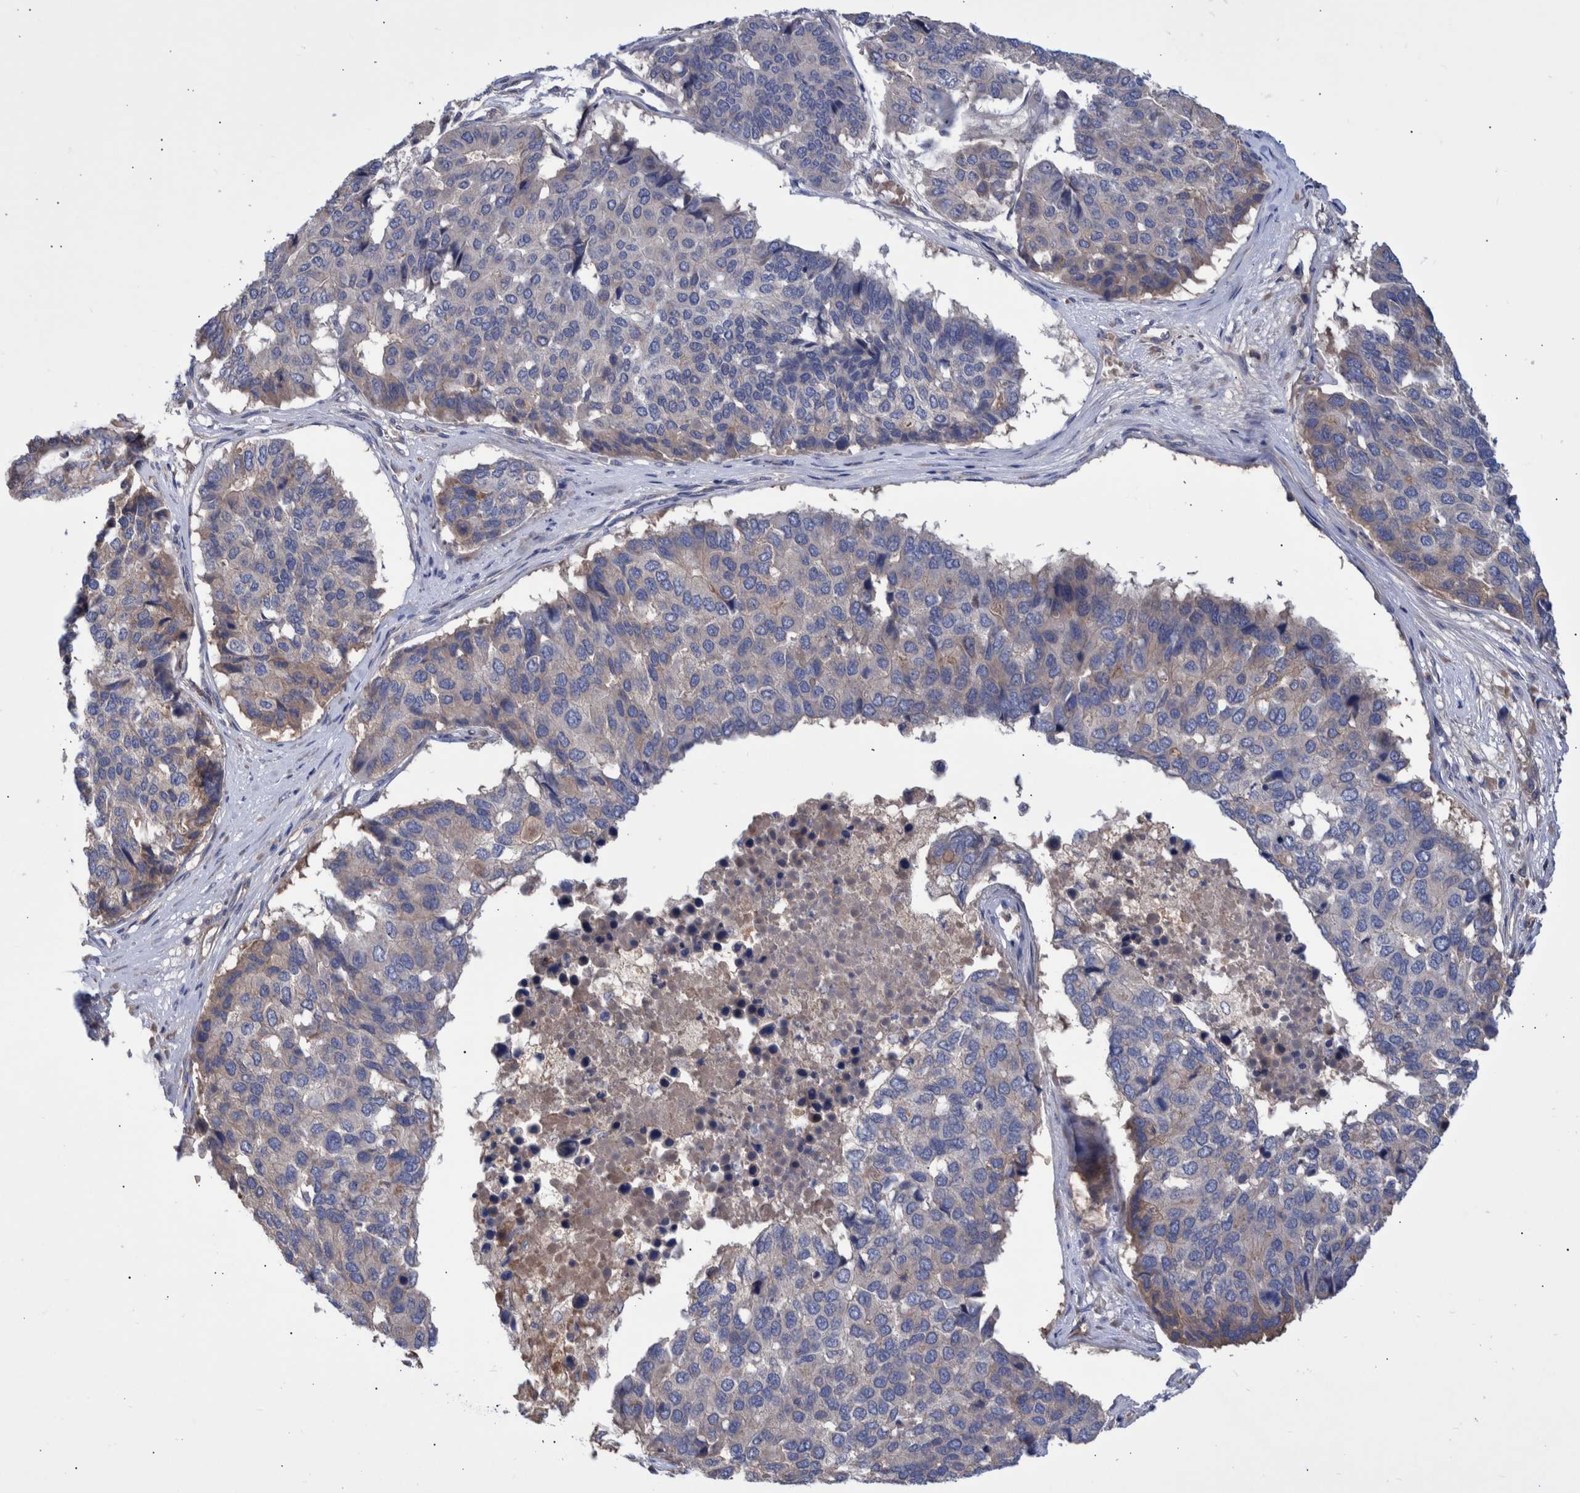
{"staining": {"intensity": "negative", "quantity": "none", "location": "none"}, "tissue": "pancreatic cancer", "cell_type": "Tumor cells", "image_type": "cancer", "snomed": [{"axis": "morphology", "description": "Adenocarcinoma, NOS"}, {"axis": "topography", "description": "Pancreas"}], "caption": "The micrograph shows no staining of tumor cells in pancreatic cancer (adenocarcinoma).", "gene": "DLL4", "patient": {"sex": "male", "age": 50}}